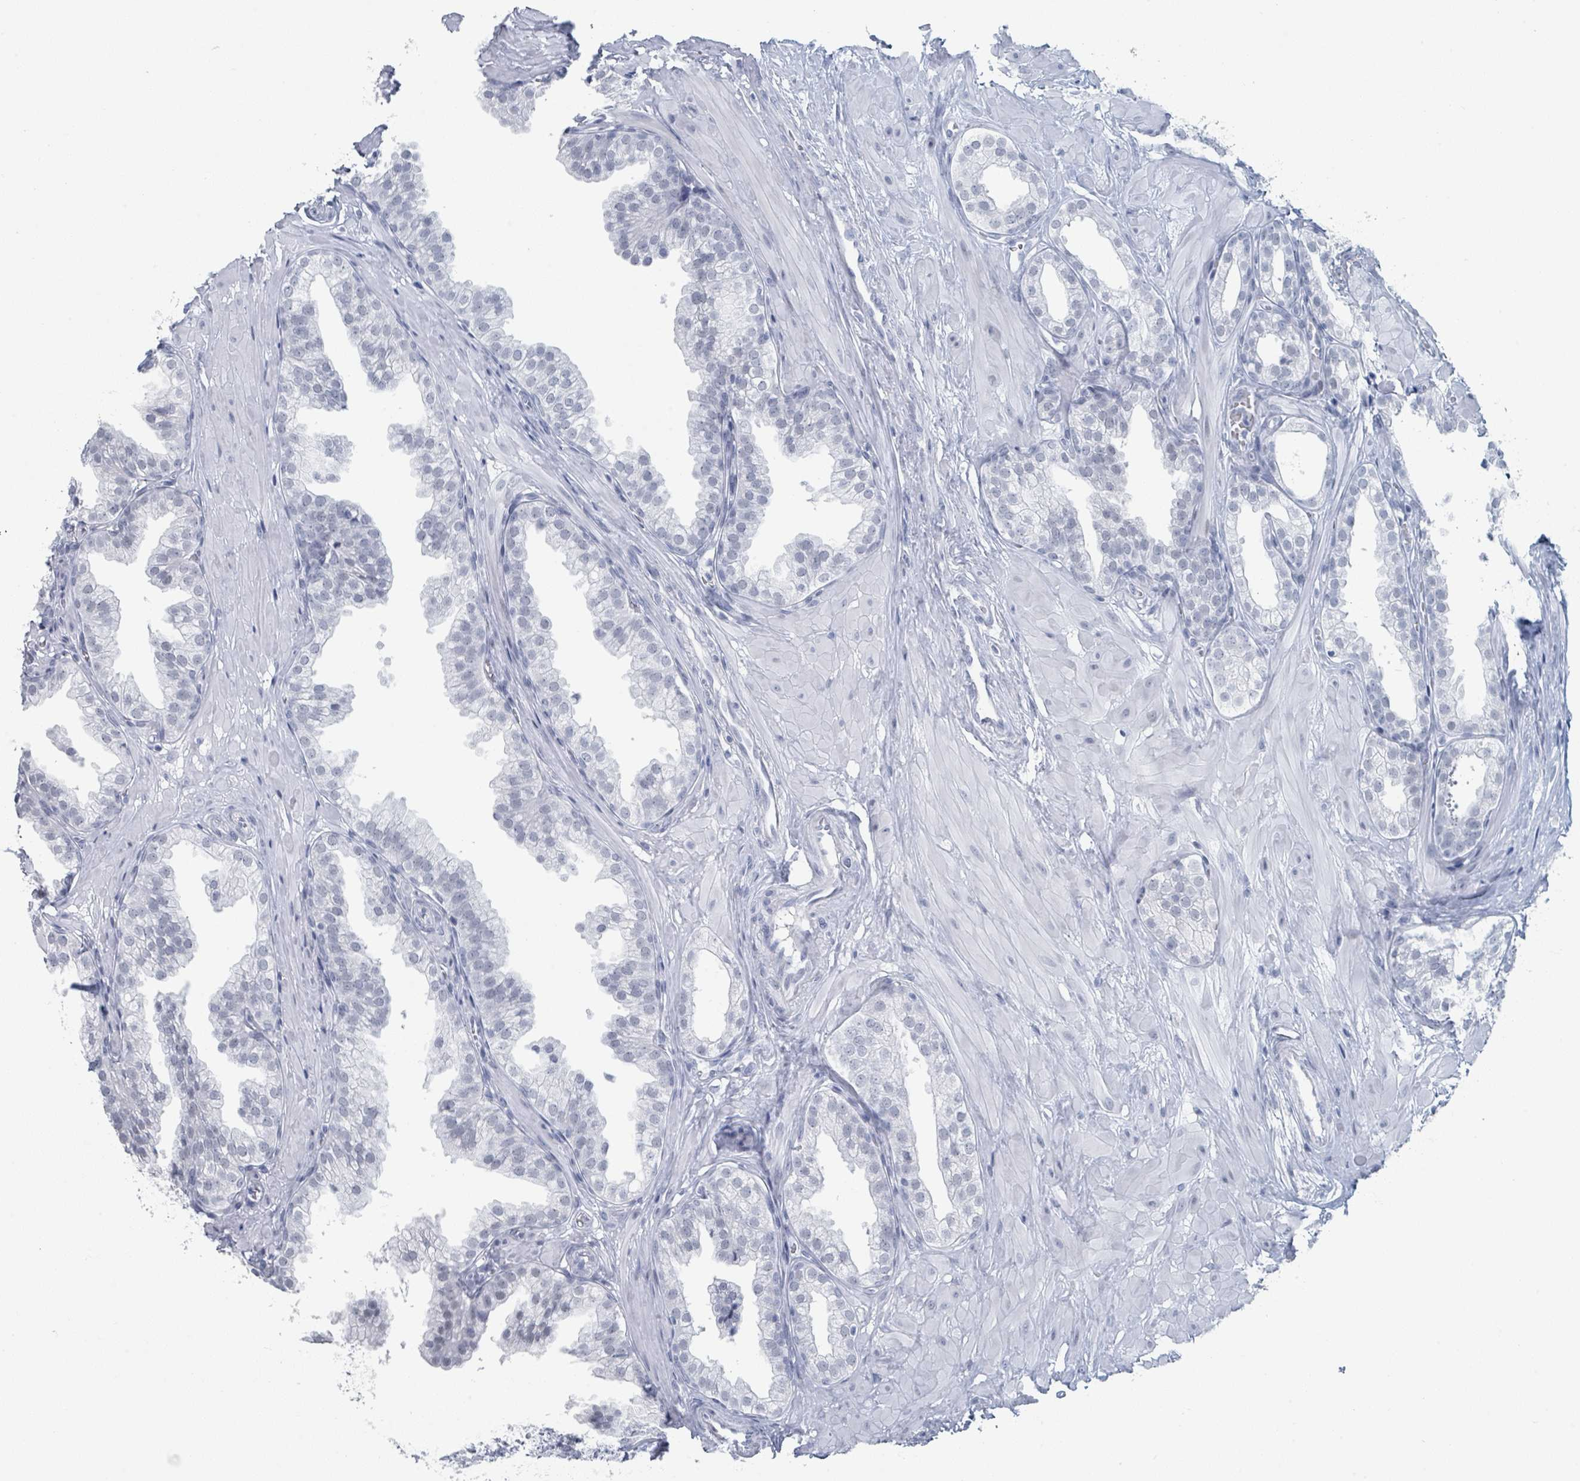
{"staining": {"intensity": "negative", "quantity": "none", "location": "none"}, "tissue": "prostate", "cell_type": "Glandular cells", "image_type": "normal", "snomed": [{"axis": "morphology", "description": "Normal tissue, NOS"}, {"axis": "topography", "description": "Prostate"}, {"axis": "topography", "description": "Peripheral nerve tissue"}], "caption": "Immunohistochemistry photomicrograph of normal human prostate stained for a protein (brown), which exhibits no expression in glandular cells.", "gene": "GPR15LG", "patient": {"sex": "male", "age": 55}}